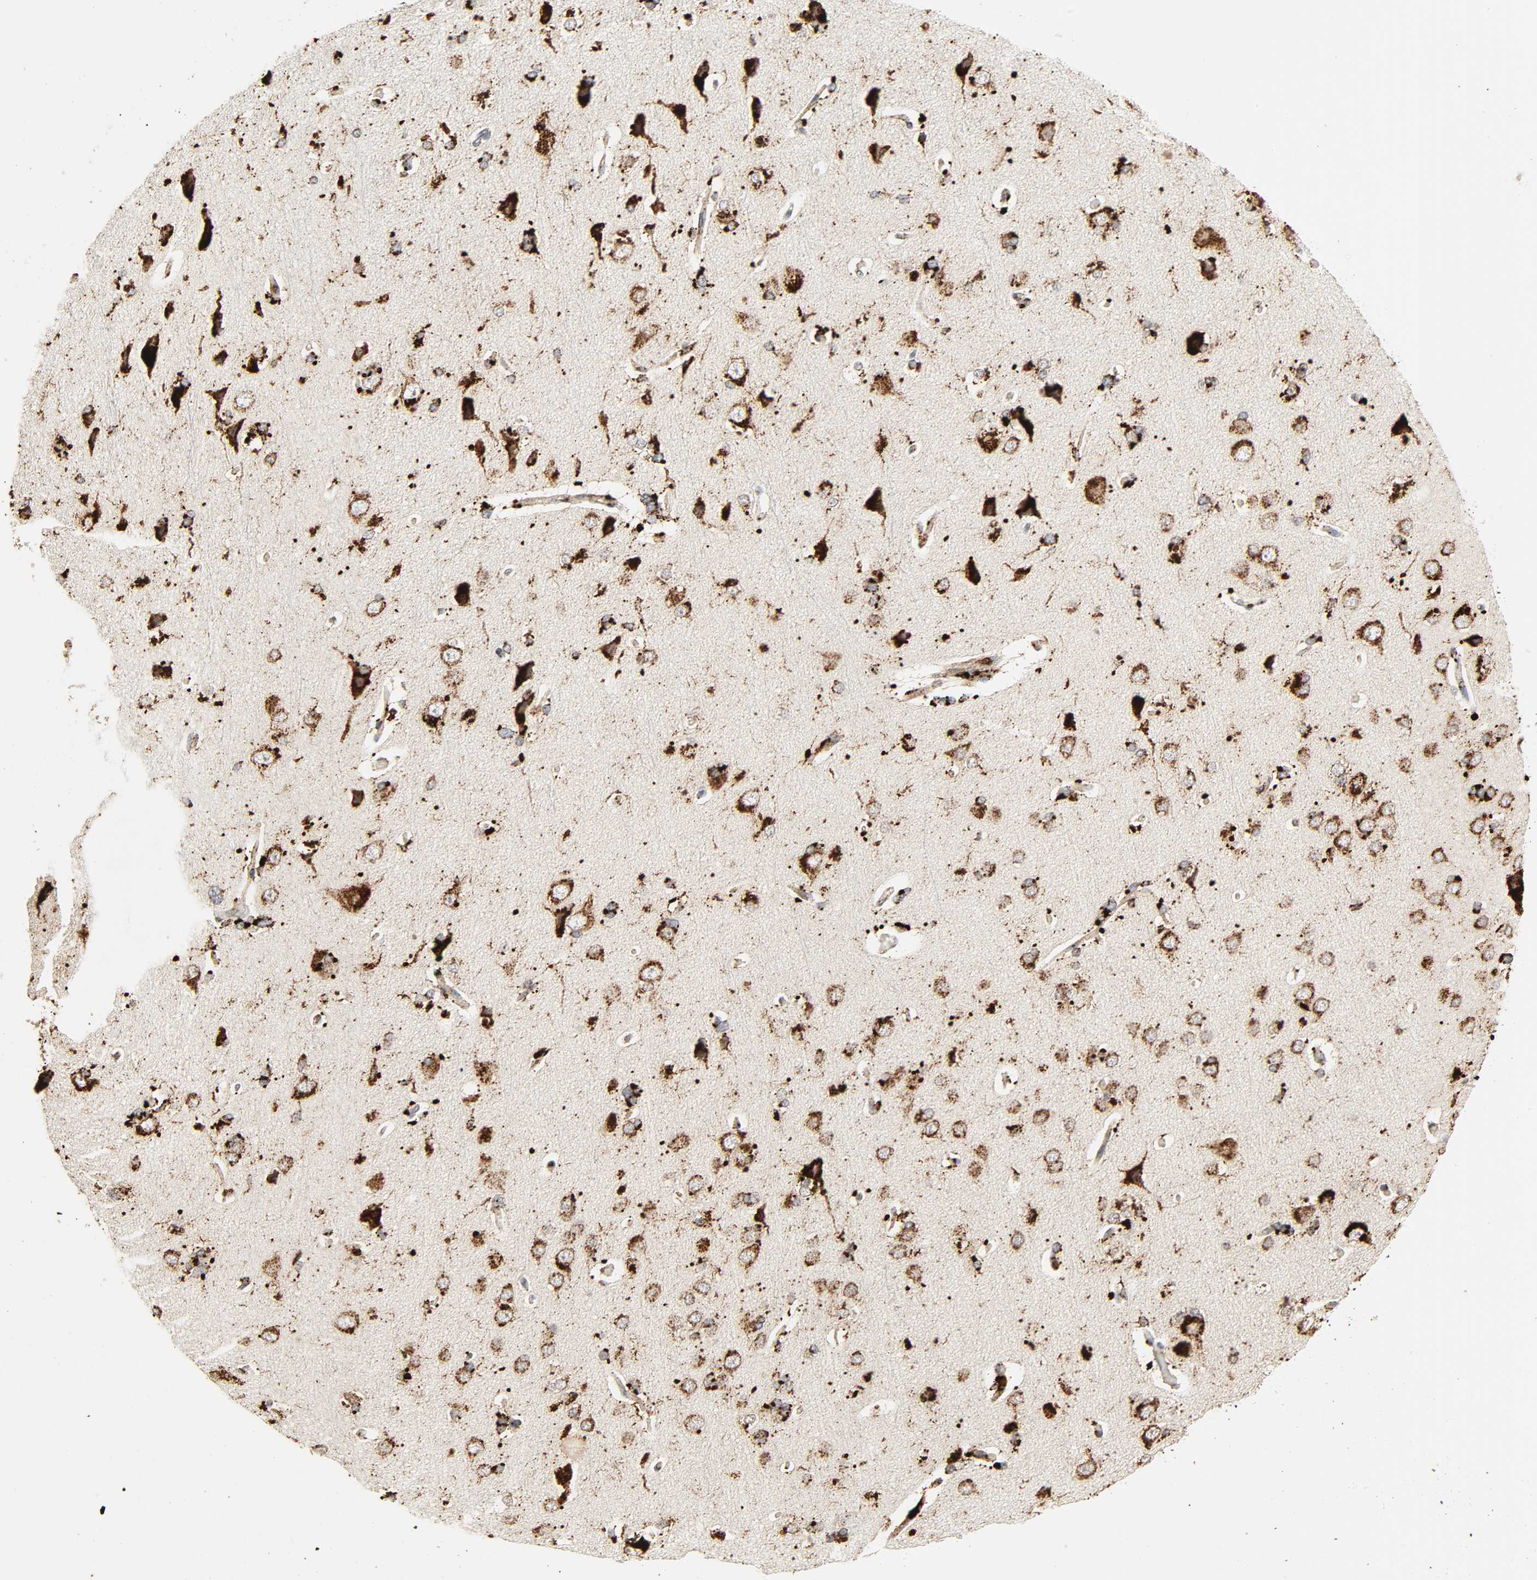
{"staining": {"intensity": "weak", "quantity": ">75%", "location": "cytoplasmic/membranous"}, "tissue": "cerebral cortex", "cell_type": "Endothelial cells", "image_type": "normal", "snomed": [{"axis": "morphology", "description": "Normal tissue, NOS"}, {"axis": "topography", "description": "Cerebral cortex"}], "caption": "Immunohistochemical staining of unremarkable human cerebral cortex reveals weak cytoplasmic/membranous protein positivity in approximately >75% of endothelial cells.", "gene": "PSAP", "patient": {"sex": "male", "age": 62}}